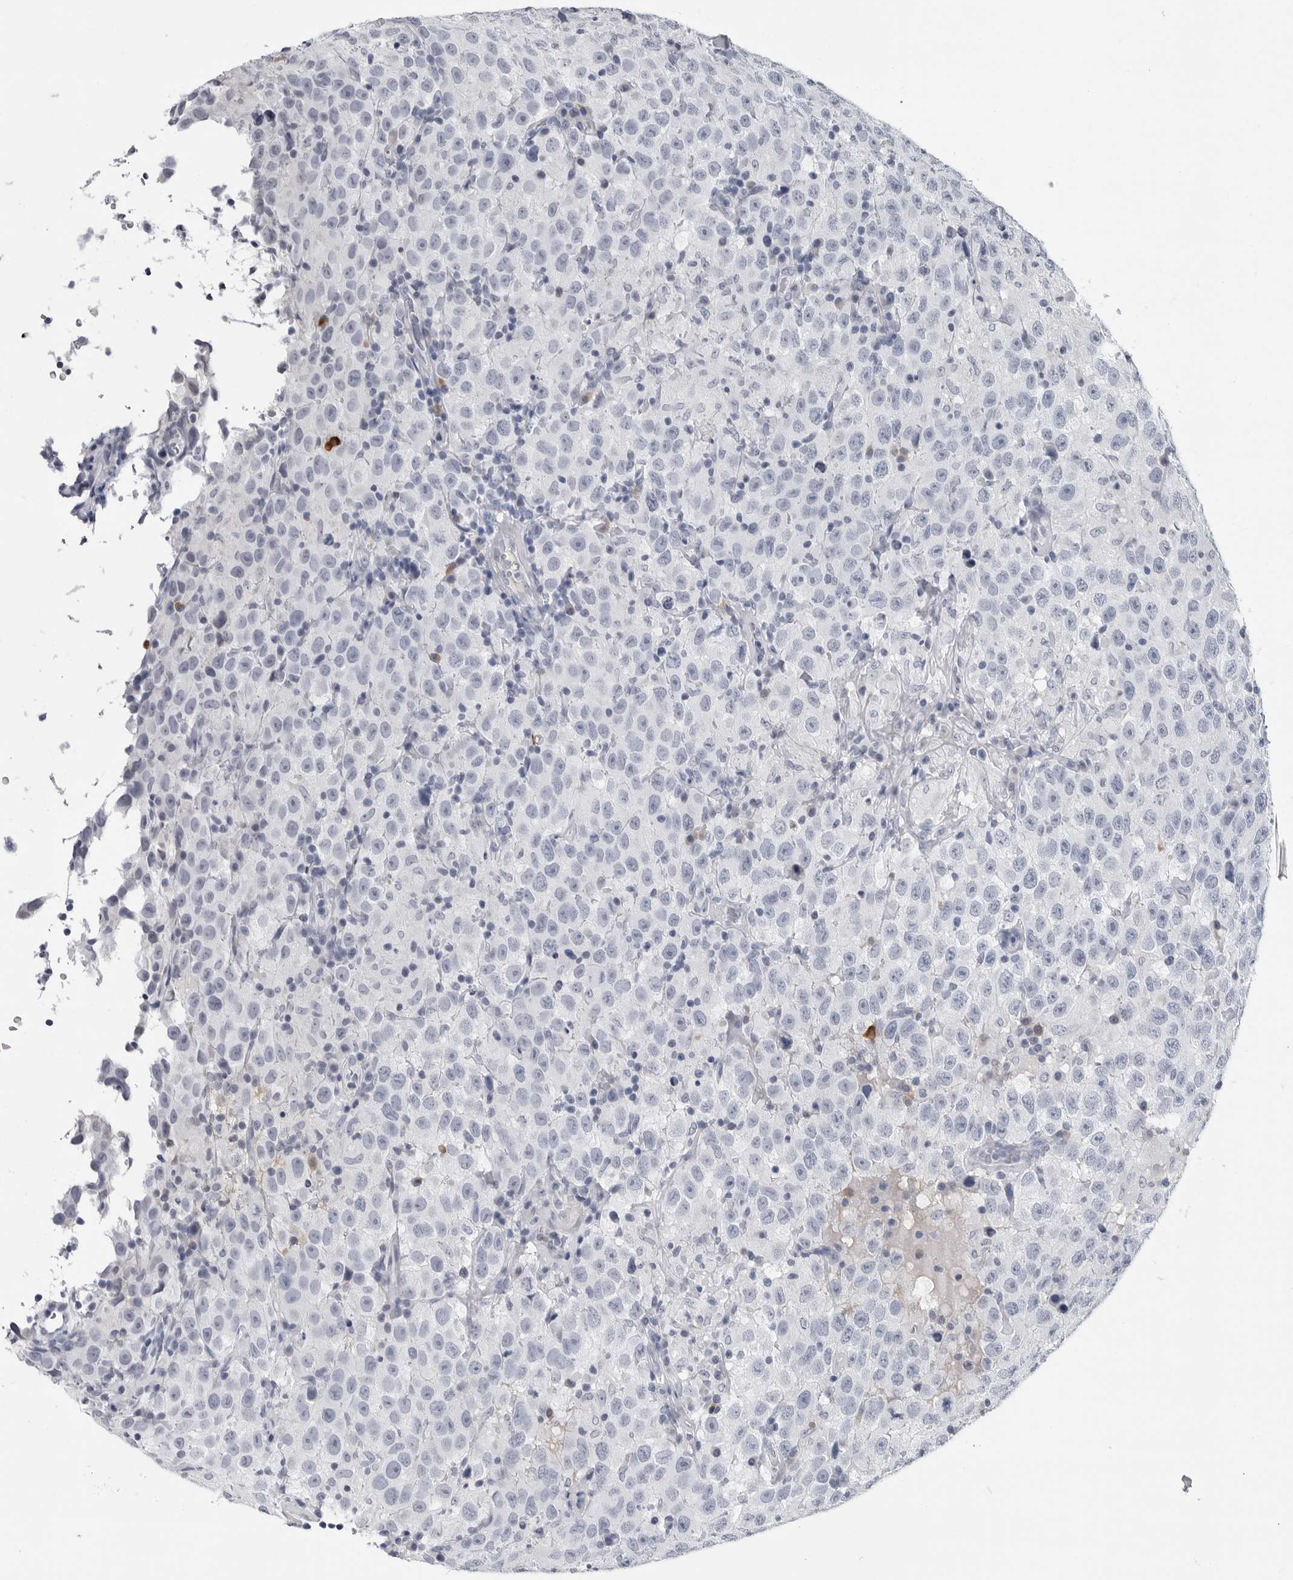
{"staining": {"intensity": "negative", "quantity": "none", "location": "none"}, "tissue": "testis cancer", "cell_type": "Tumor cells", "image_type": "cancer", "snomed": [{"axis": "morphology", "description": "Seminoma, NOS"}, {"axis": "topography", "description": "Testis"}], "caption": "A histopathology image of testis cancer stained for a protein reveals no brown staining in tumor cells.", "gene": "AMPD1", "patient": {"sex": "male", "age": 41}}